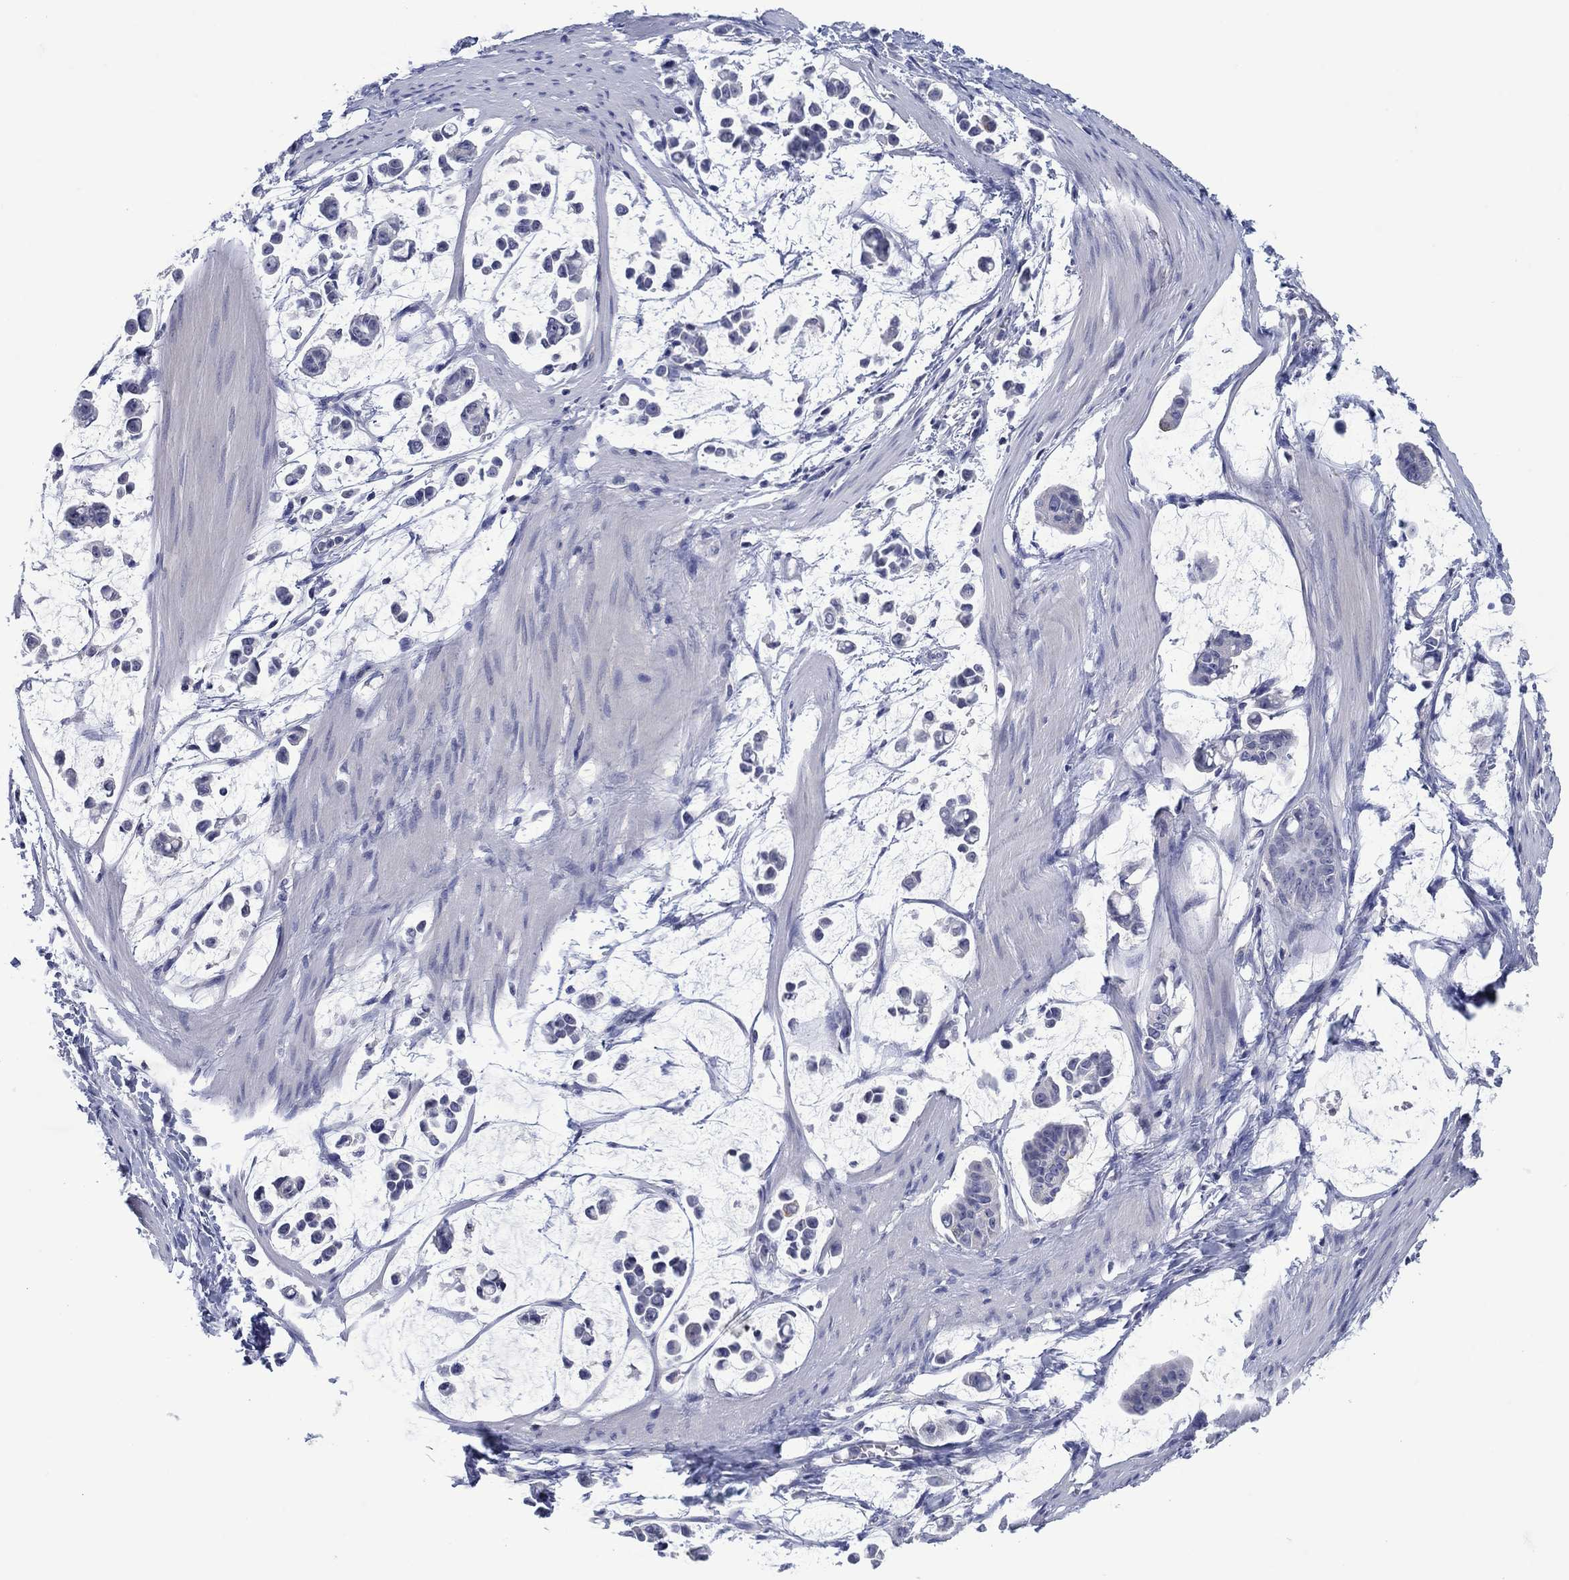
{"staining": {"intensity": "negative", "quantity": "none", "location": "none"}, "tissue": "stomach cancer", "cell_type": "Tumor cells", "image_type": "cancer", "snomed": [{"axis": "morphology", "description": "Adenocarcinoma, NOS"}, {"axis": "topography", "description": "Stomach"}], "caption": "Immunohistochemistry (IHC) image of stomach adenocarcinoma stained for a protein (brown), which reveals no expression in tumor cells. The staining is performed using DAB brown chromogen with nuclei counter-stained in using hematoxylin.", "gene": "FER1L6", "patient": {"sex": "male", "age": 82}}